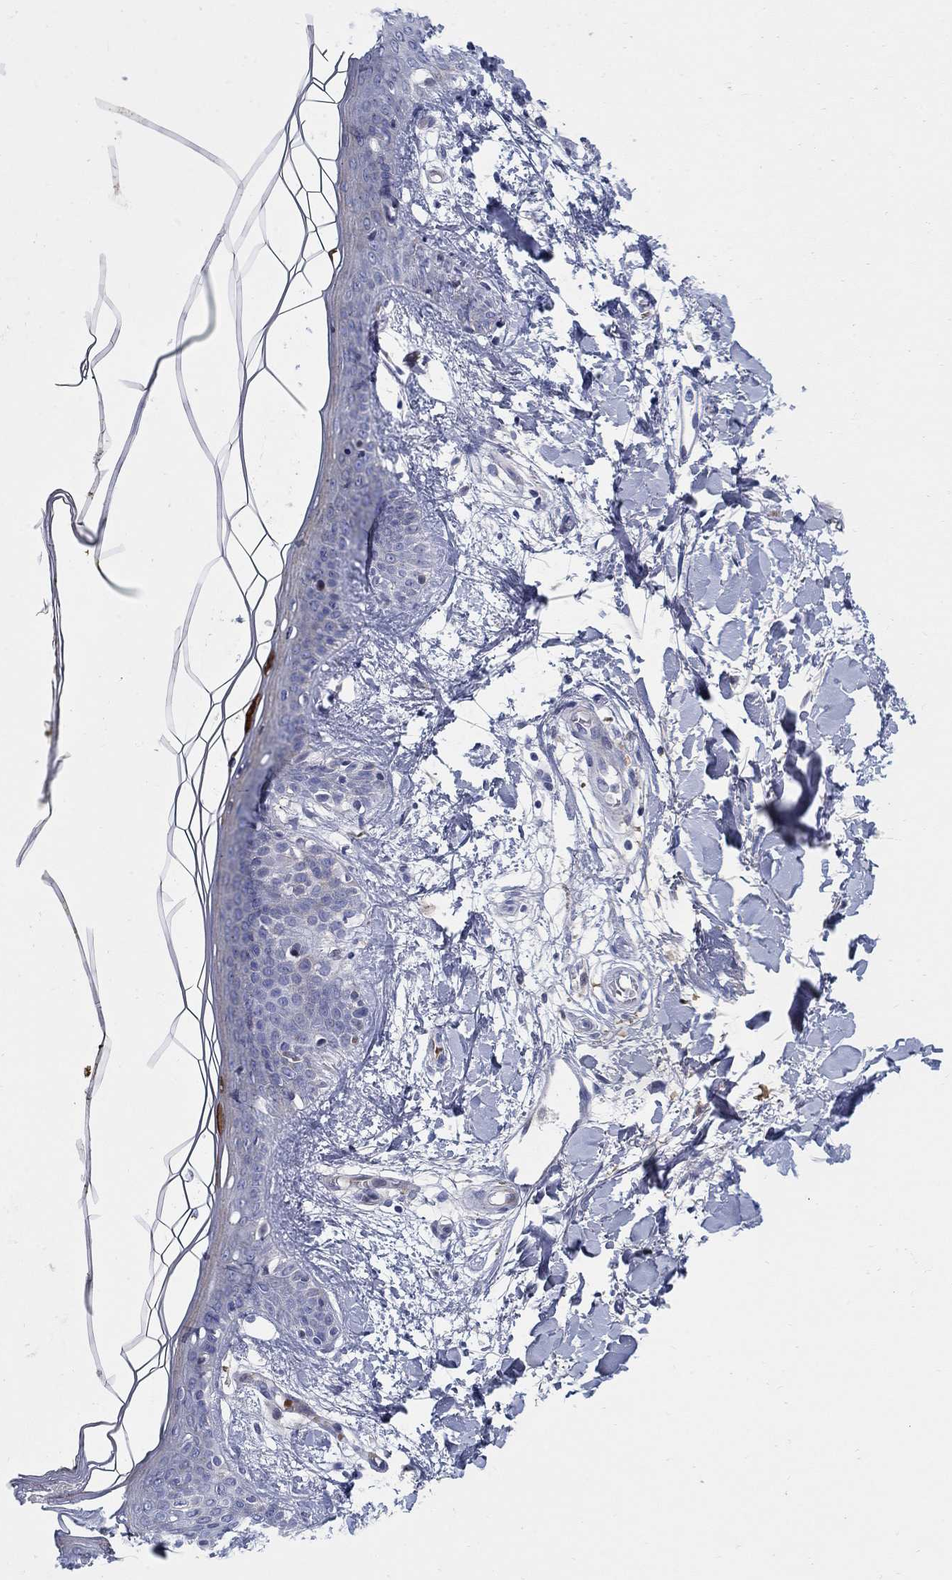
{"staining": {"intensity": "negative", "quantity": "none", "location": "none"}, "tissue": "skin", "cell_type": "Fibroblasts", "image_type": "normal", "snomed": [{"axis": "morphology", "description": "Normal tissue, NOS"}, {"axis": "topography", "description": "Skin"}], "caption": "Image shows no significant protein positivity in fibroblasts of normal skin. (Brightfield microscopy of DAB IHC at high magnification).", "gene": "HEATR4", "patient": {"sex": "female", "age": 34}}